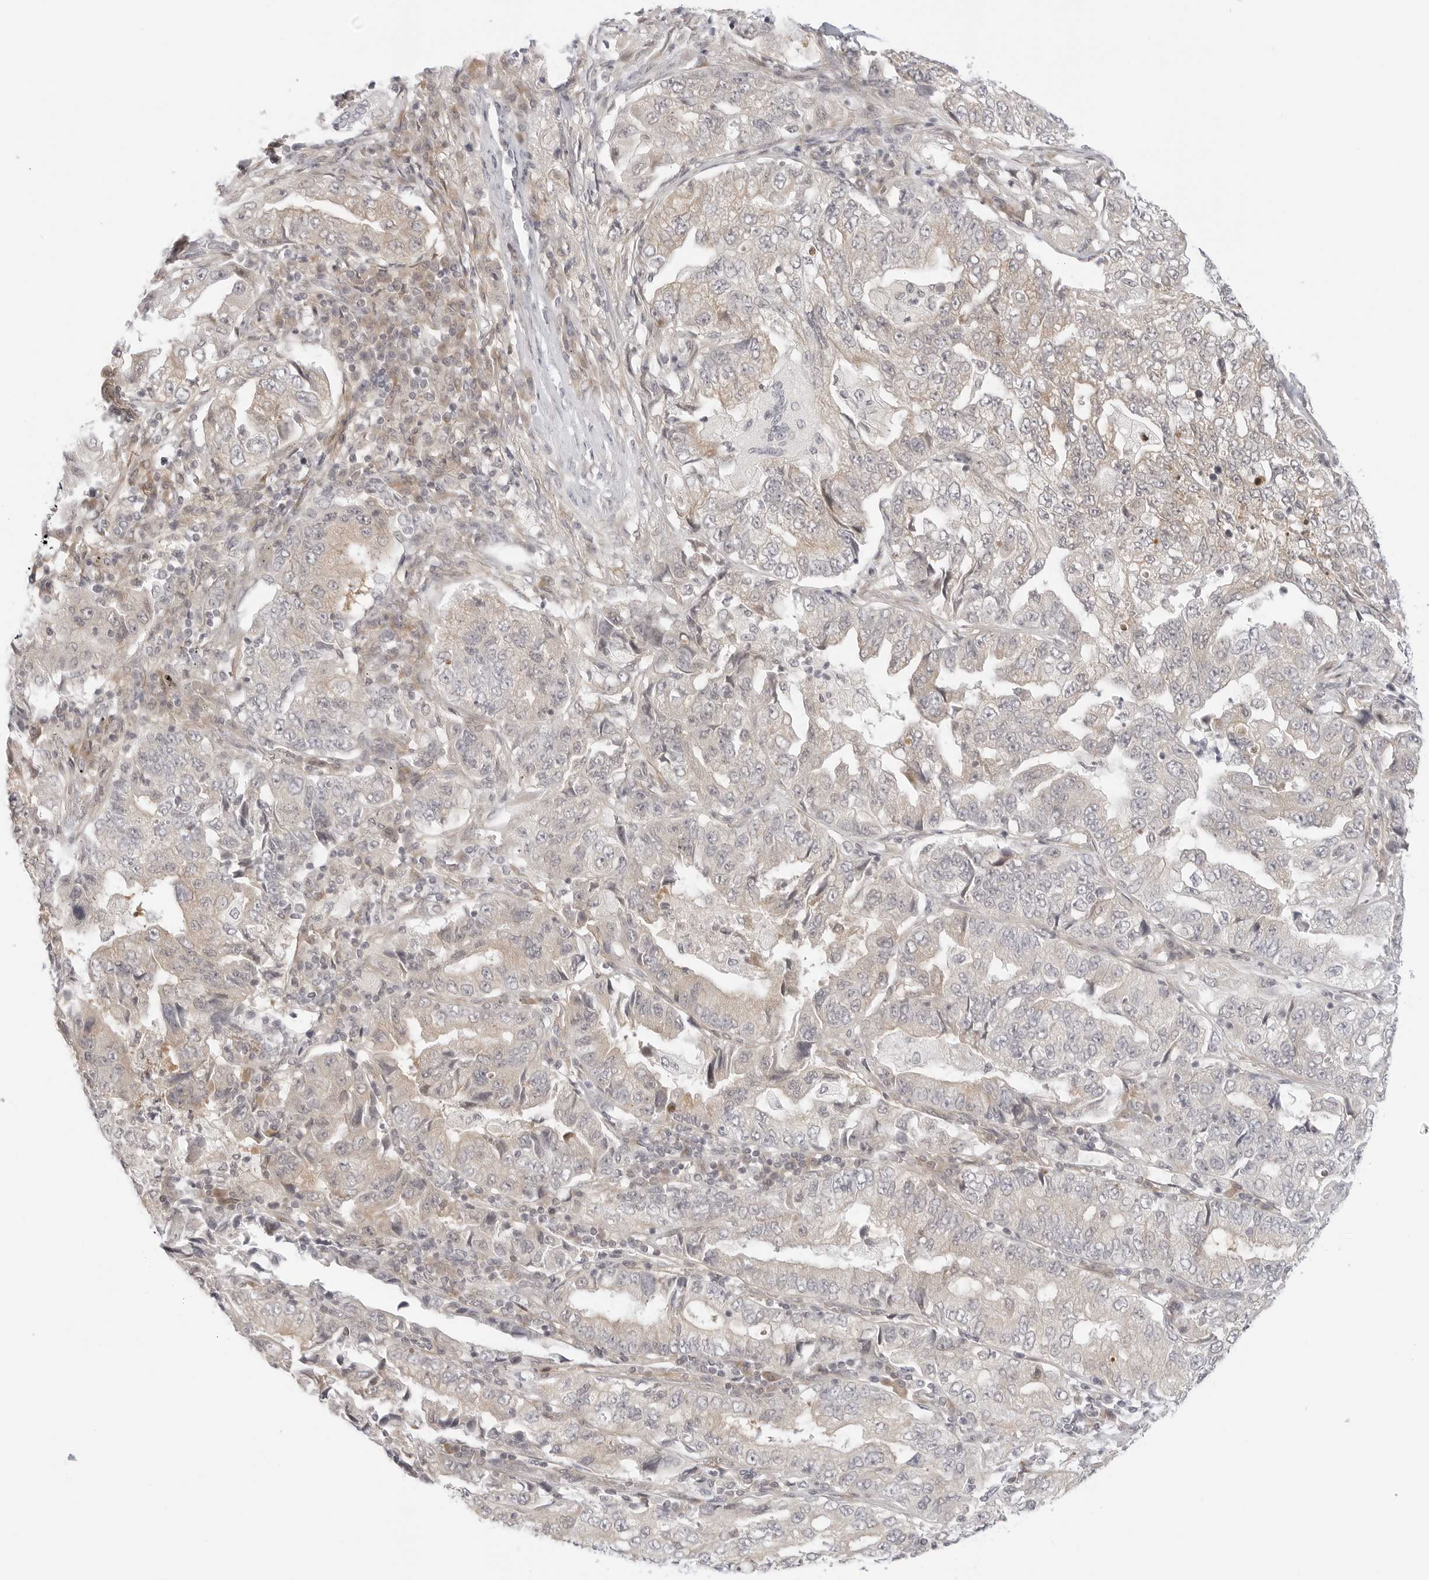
{"staining": {"intensity": "weak", "quantity": "25%-75%", "location": "cytoplasmic/membranous"}, "tissue": "lung cancer", "cell_type": "Tumor cells", "image_type": "cancer", "snomed": [{"axis": "morphology", "description": "Adenocarcinoma, NOS"}, {"axis": "topography", "description": "Lung"}], "caption": "This photomicrograph shows lung cancer (adenocarcinoma) stained with immunohistochemistry to label a protein in brown. The cytoplasmic/membranous of tumor cells show weak positivity for the protein. Nuclei are counter-stained blue.", "gene": "TCP1", "patient": {"sex": "female", "age": 51}}